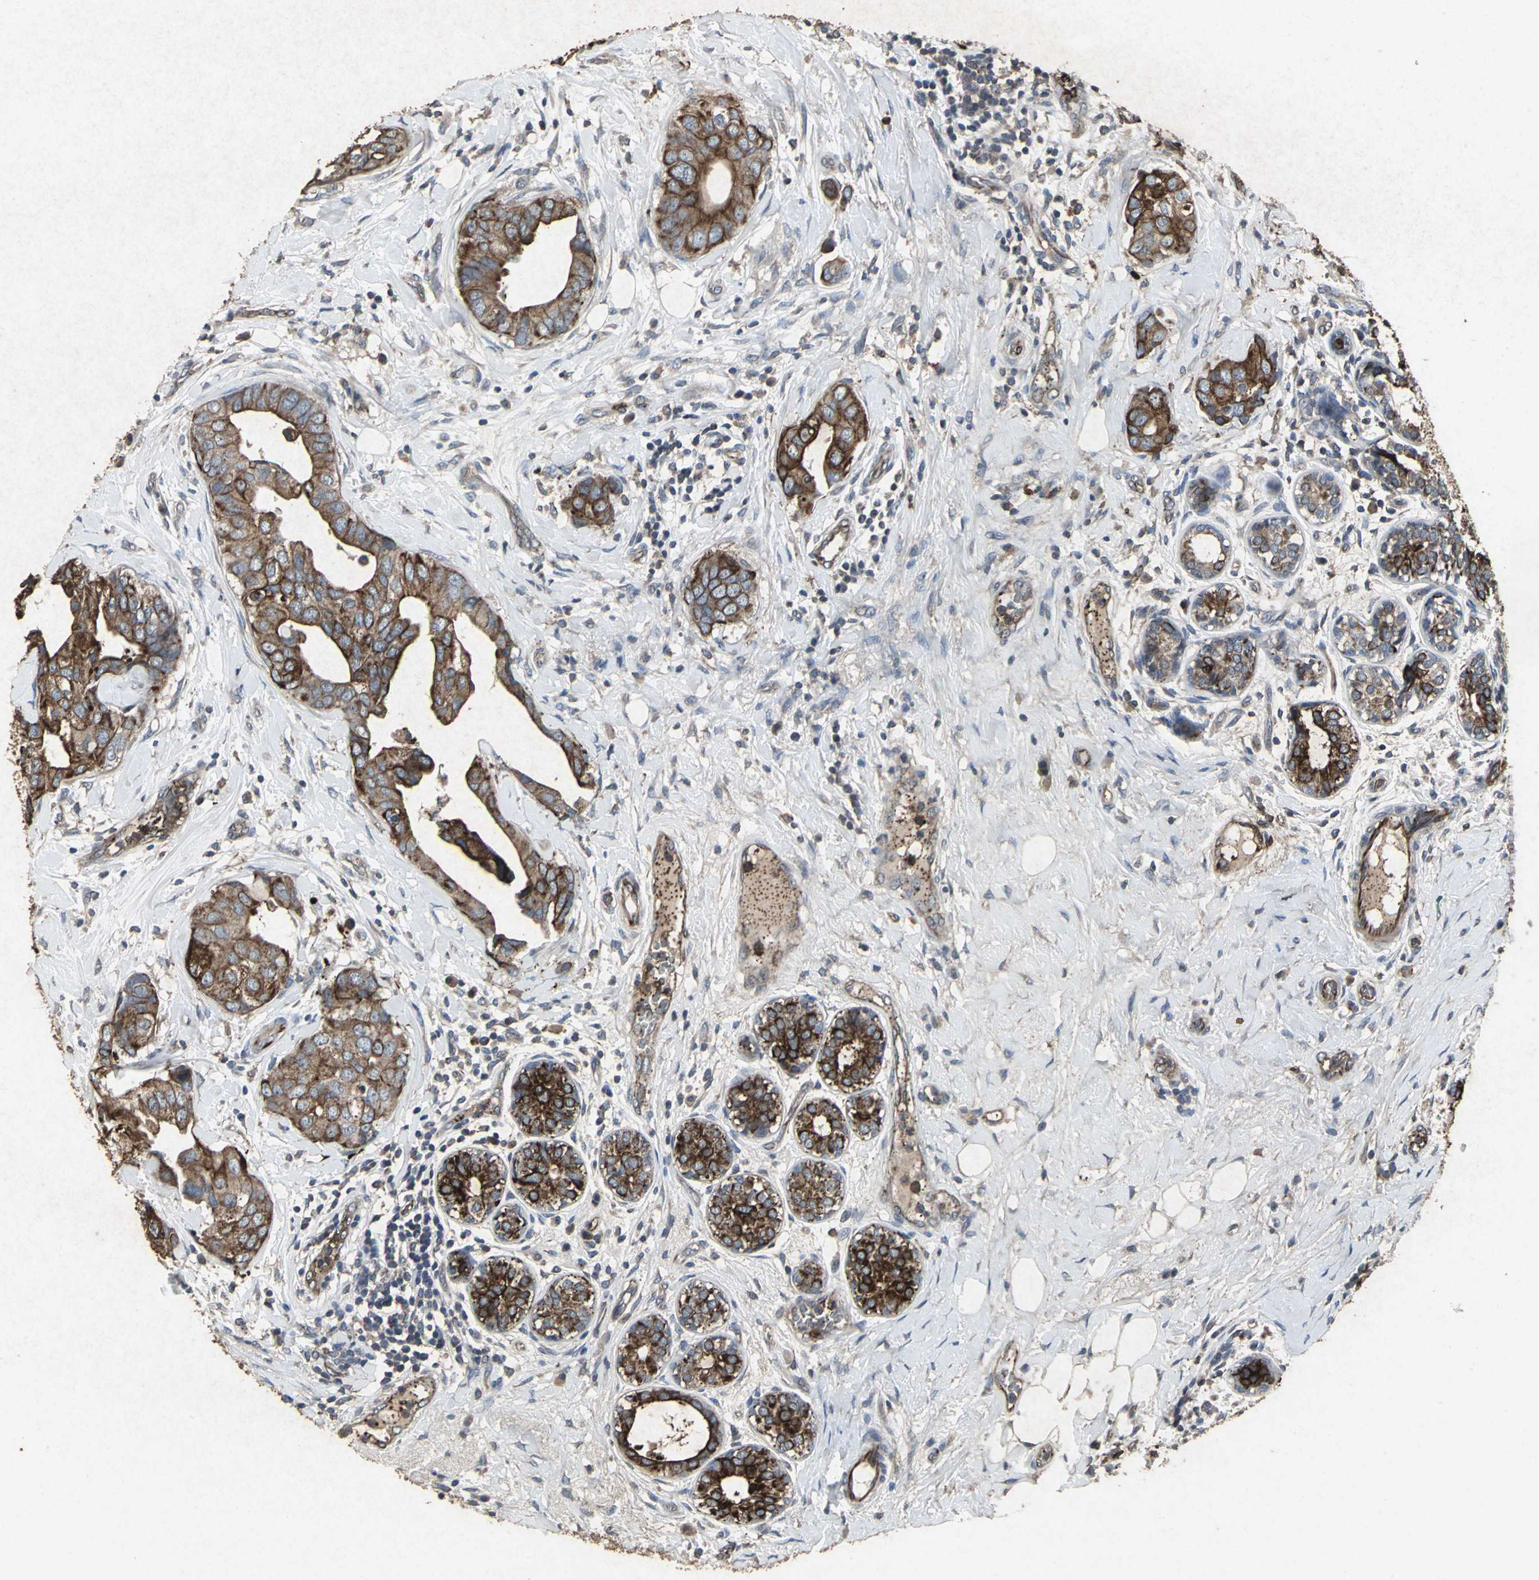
{"staining": {"intensity": "strong", "quantity": ">75%", "location": "cytoplasmic/membranous"}, "tissue": "breast cancer", "cell_type": "Tumor cells", "image_type": "cancer", "snomed": [{"axis": "morphology", "description": "Duct carcinoma"}, {"axis": "topography", "description": "Breast"}], "caption": "Breast cancer stained with a brown dye demonstrates strong cytoplasmic/membranous positive positivity in approximately >75% of tumor cells.", "gene": "CCR9", "patient": {"sex": "female", "age": 40}}